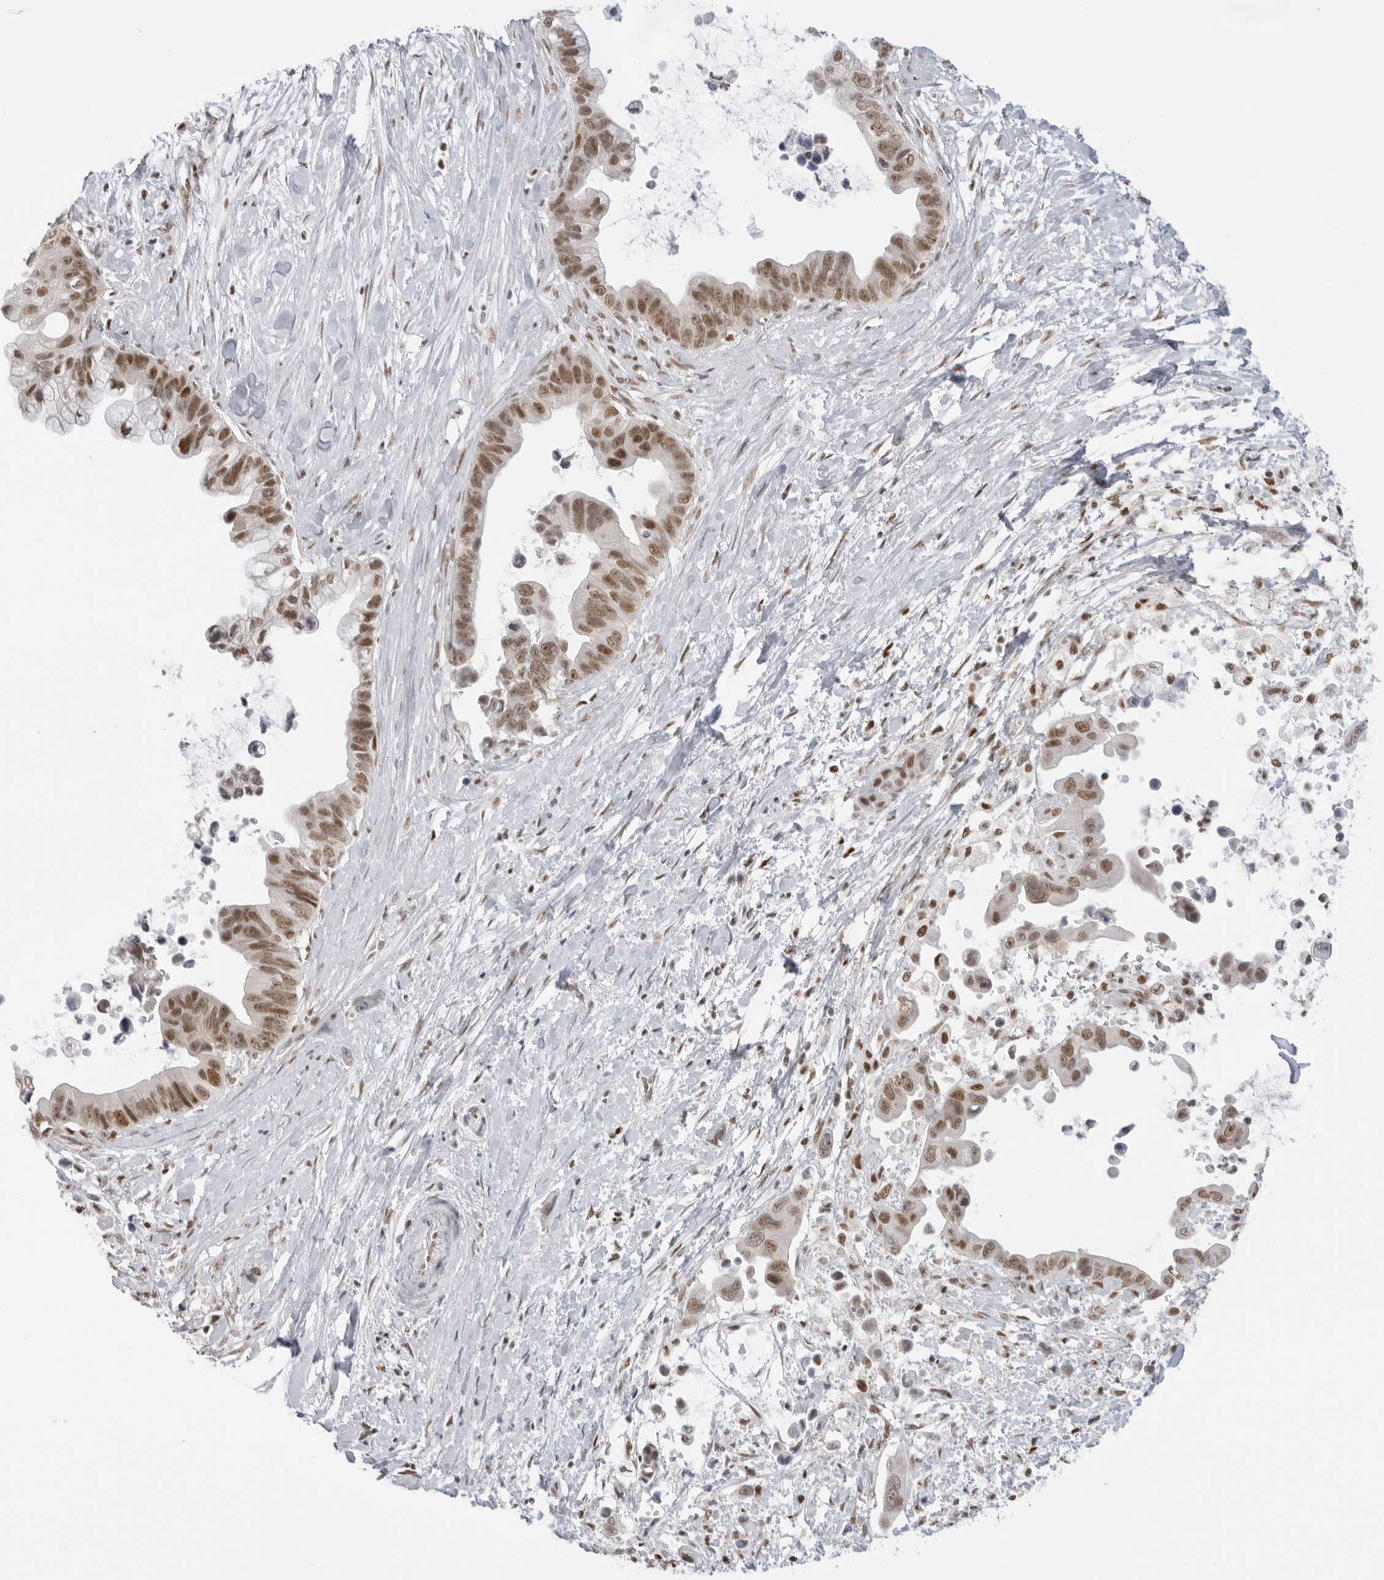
{"staining": {"intensity": "moderate", "quantity": ">75%", "location": "nuclear"}, "tissue": "pancreatic cancer", "cell_type": "Tumor cells", "image_type": "cancer", "snomed": [{"axis": "morphology", "description": "Adenocarcinoma, NOS"}, {"axis": "topography", "description": "Pancreas"}], "caption": "This is a histology image of immunohistochemistry (IHC) staining of pancreatic adenocarcinoma, which shows moderate positivity in the nuclear of tumor cells.", "gene": "RPA2", "patient": {"sex": "female", "age": 72}}